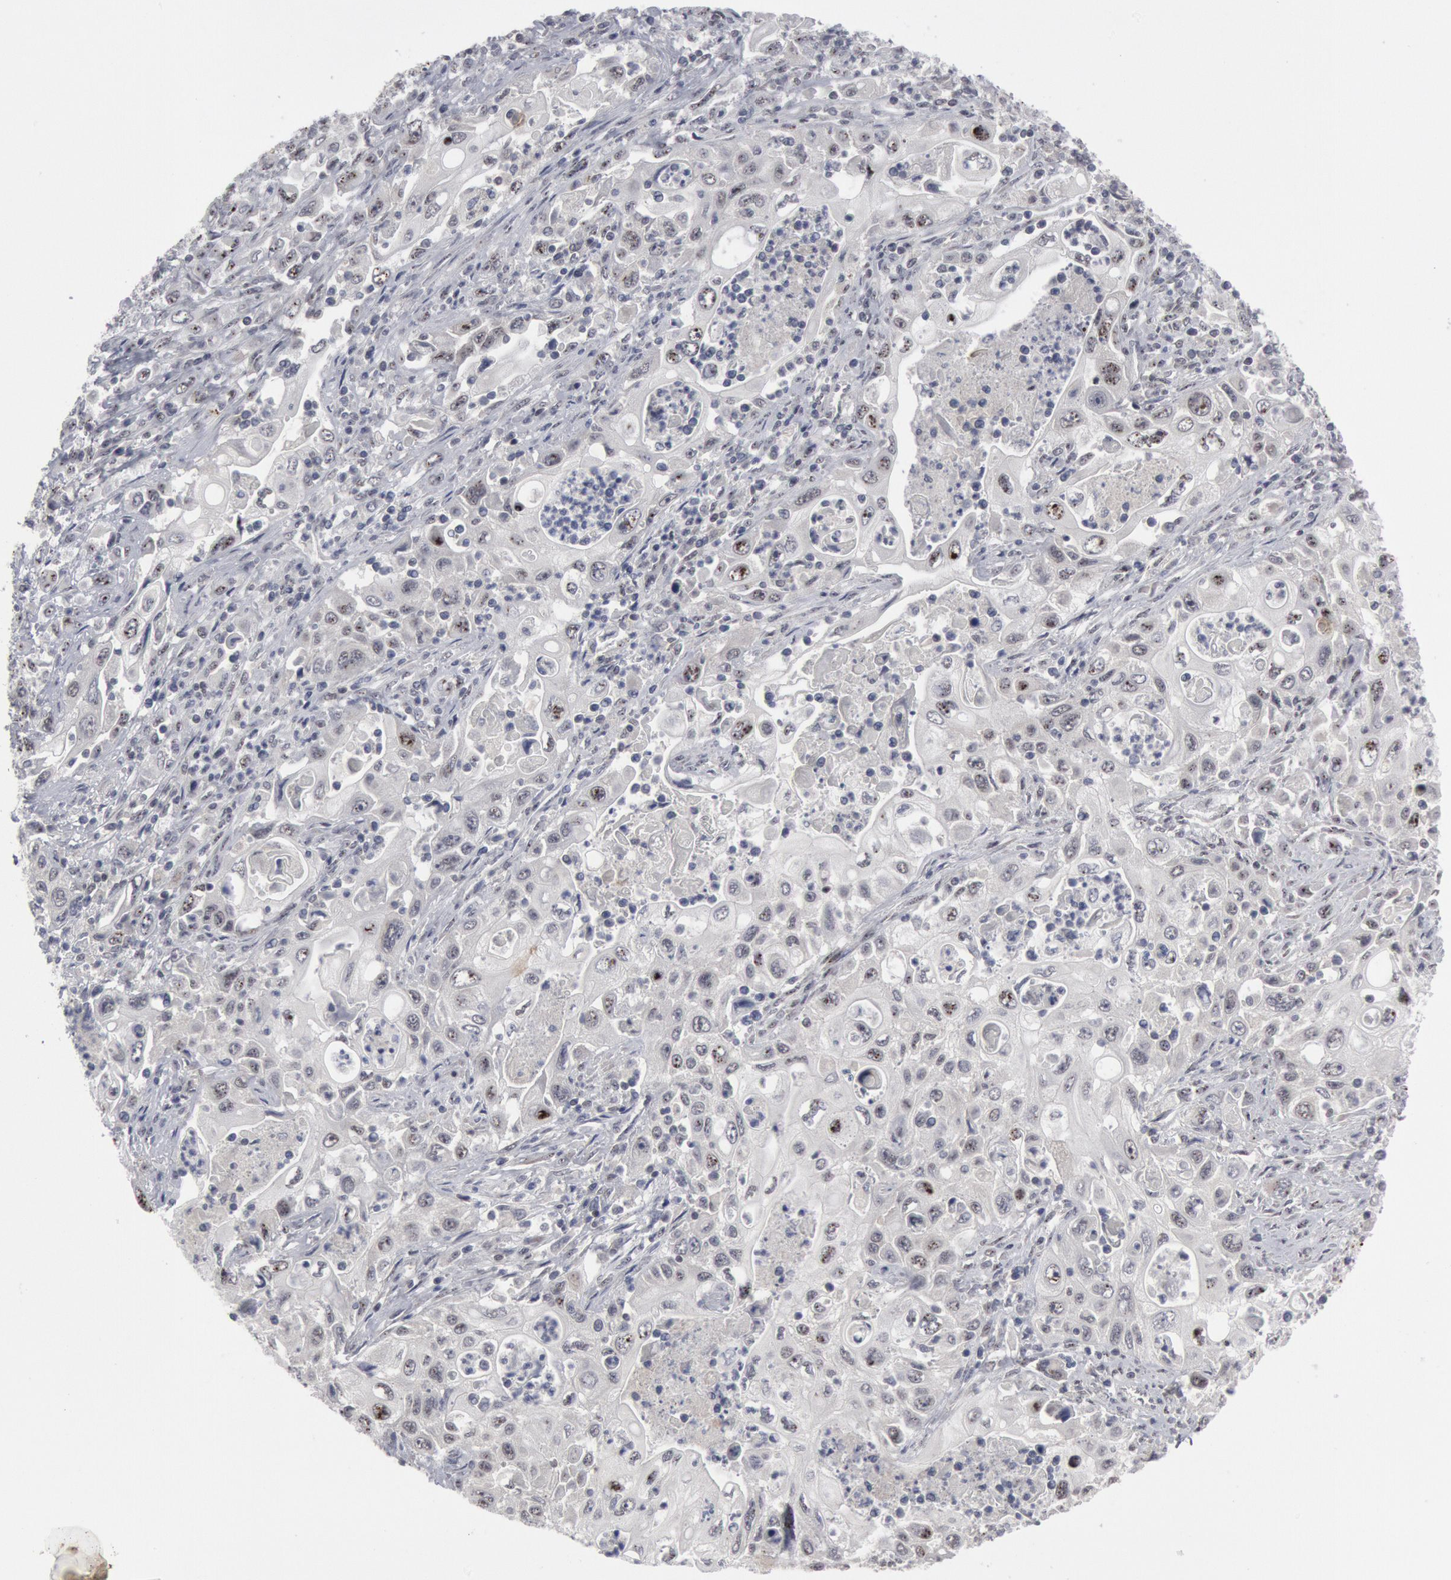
{"staining": {"intensity": "weak", "quantity": "<25%", "location": "nuclear"}, "tissue": "pancreatic cancer", "cell_type": "Tumor cells", "image_type": "cancer", "snomed": [{"axis": "morphology", "description": "Adenocarcinoma, NOS"}, {"axis": "topography", "description": "Pancreas"}], "caption": "Immunohistochemical staining of human pancreatic cancer shows no significant staining in tumor cells.", "gene": "FOXO1", "patient": {"sex": "male", "age": 70}}